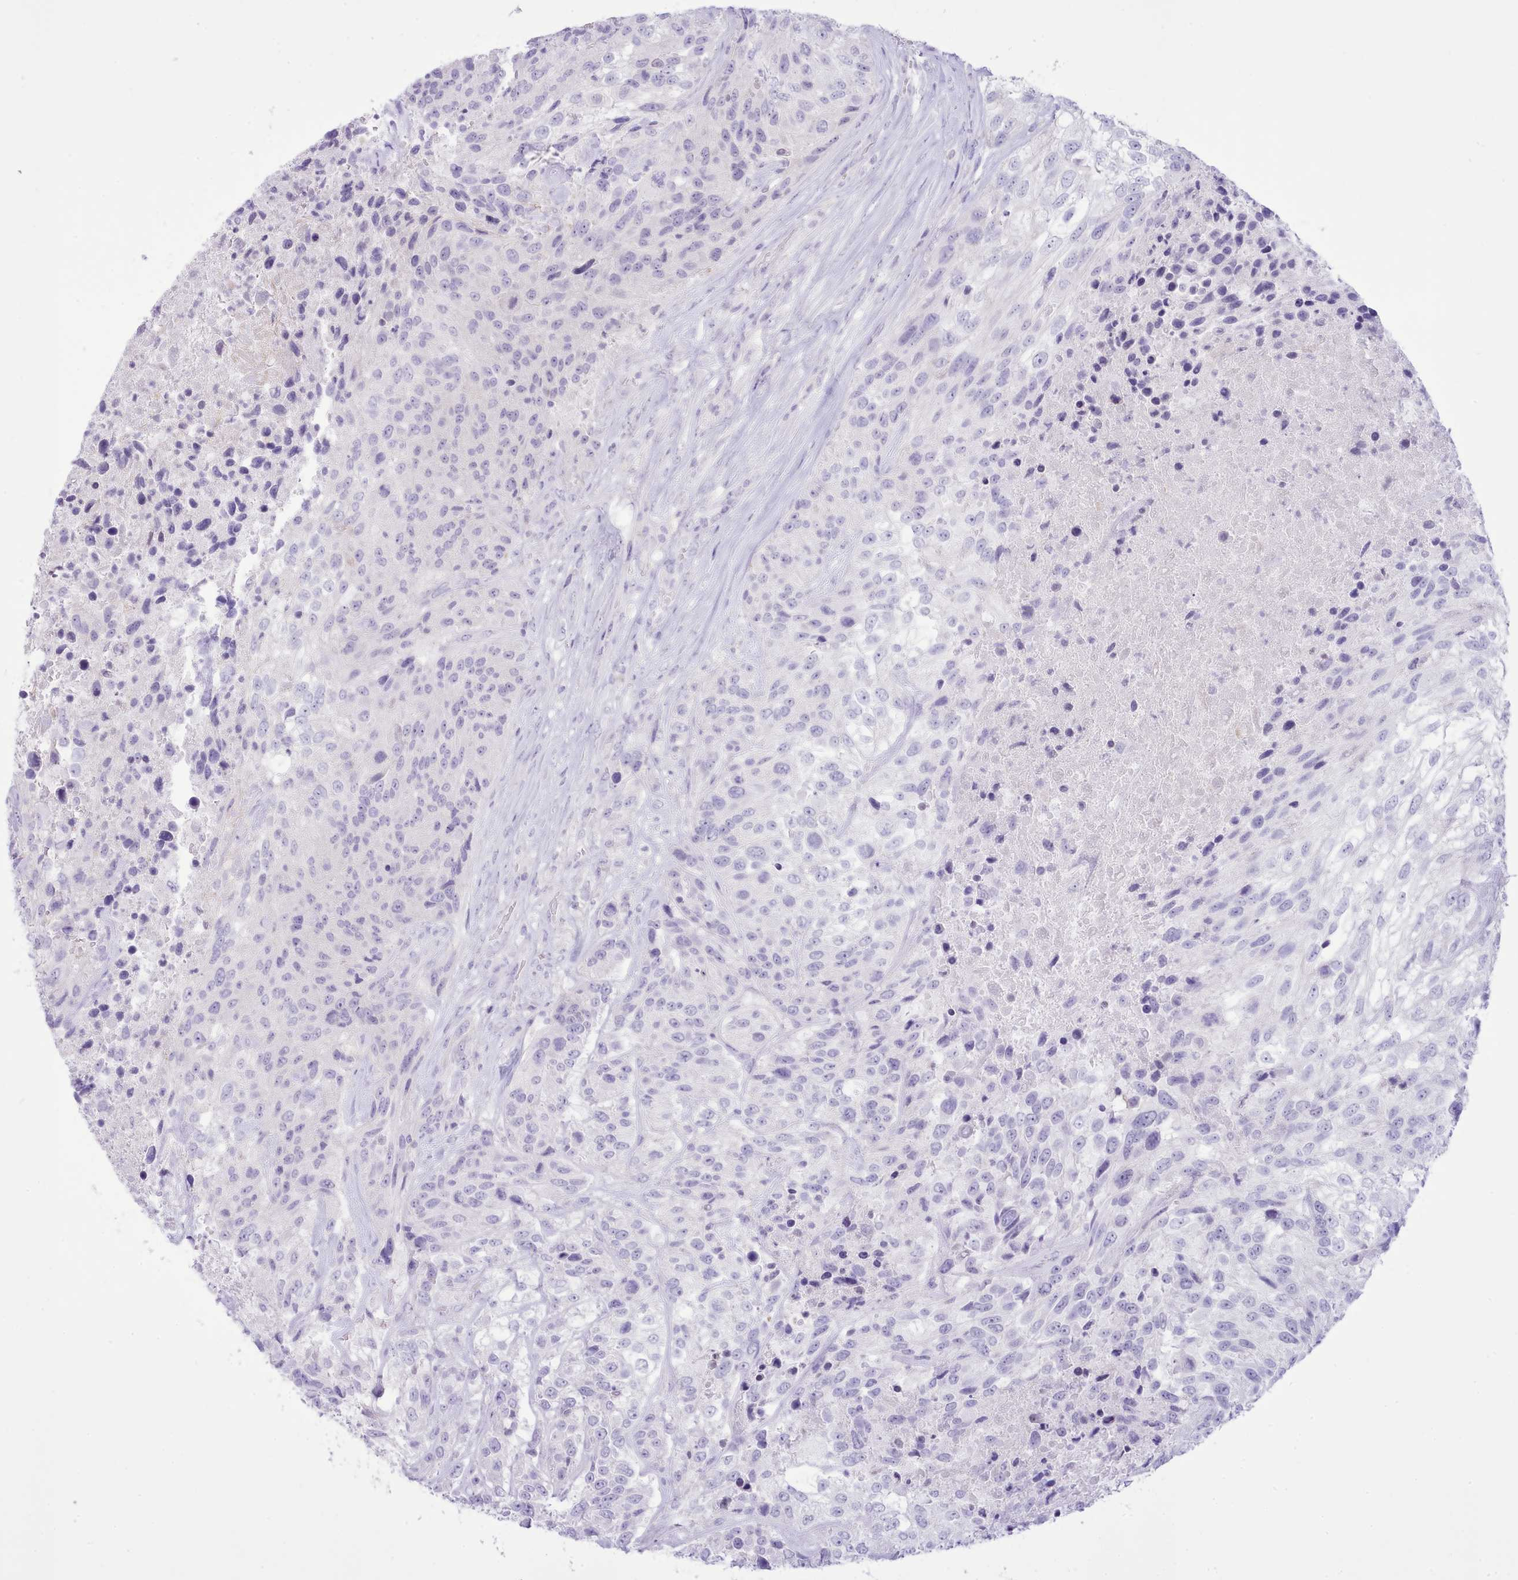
{"staining": {"intensity": "negative", "quantity": "none", "location": "none"}, "tissue": "urothelial cancer", "cell_type": "Tumor cells", "image_type": "cancer", "snomed": [{"axis": "morphology", "description": "Urothelial carcinoma, High grade"}, {"axis": "topography", "description": "Urinary bladder"}], "caption": "Immunohistochemical staining of human high-grade urothelial carcinoma demonstrates no significant expression in tumor cells. (Immunohistochemistry, brightfield microscopy, high magnification).", "gene": "MDFI", "patient": {"sex": "female", "age": 70}}